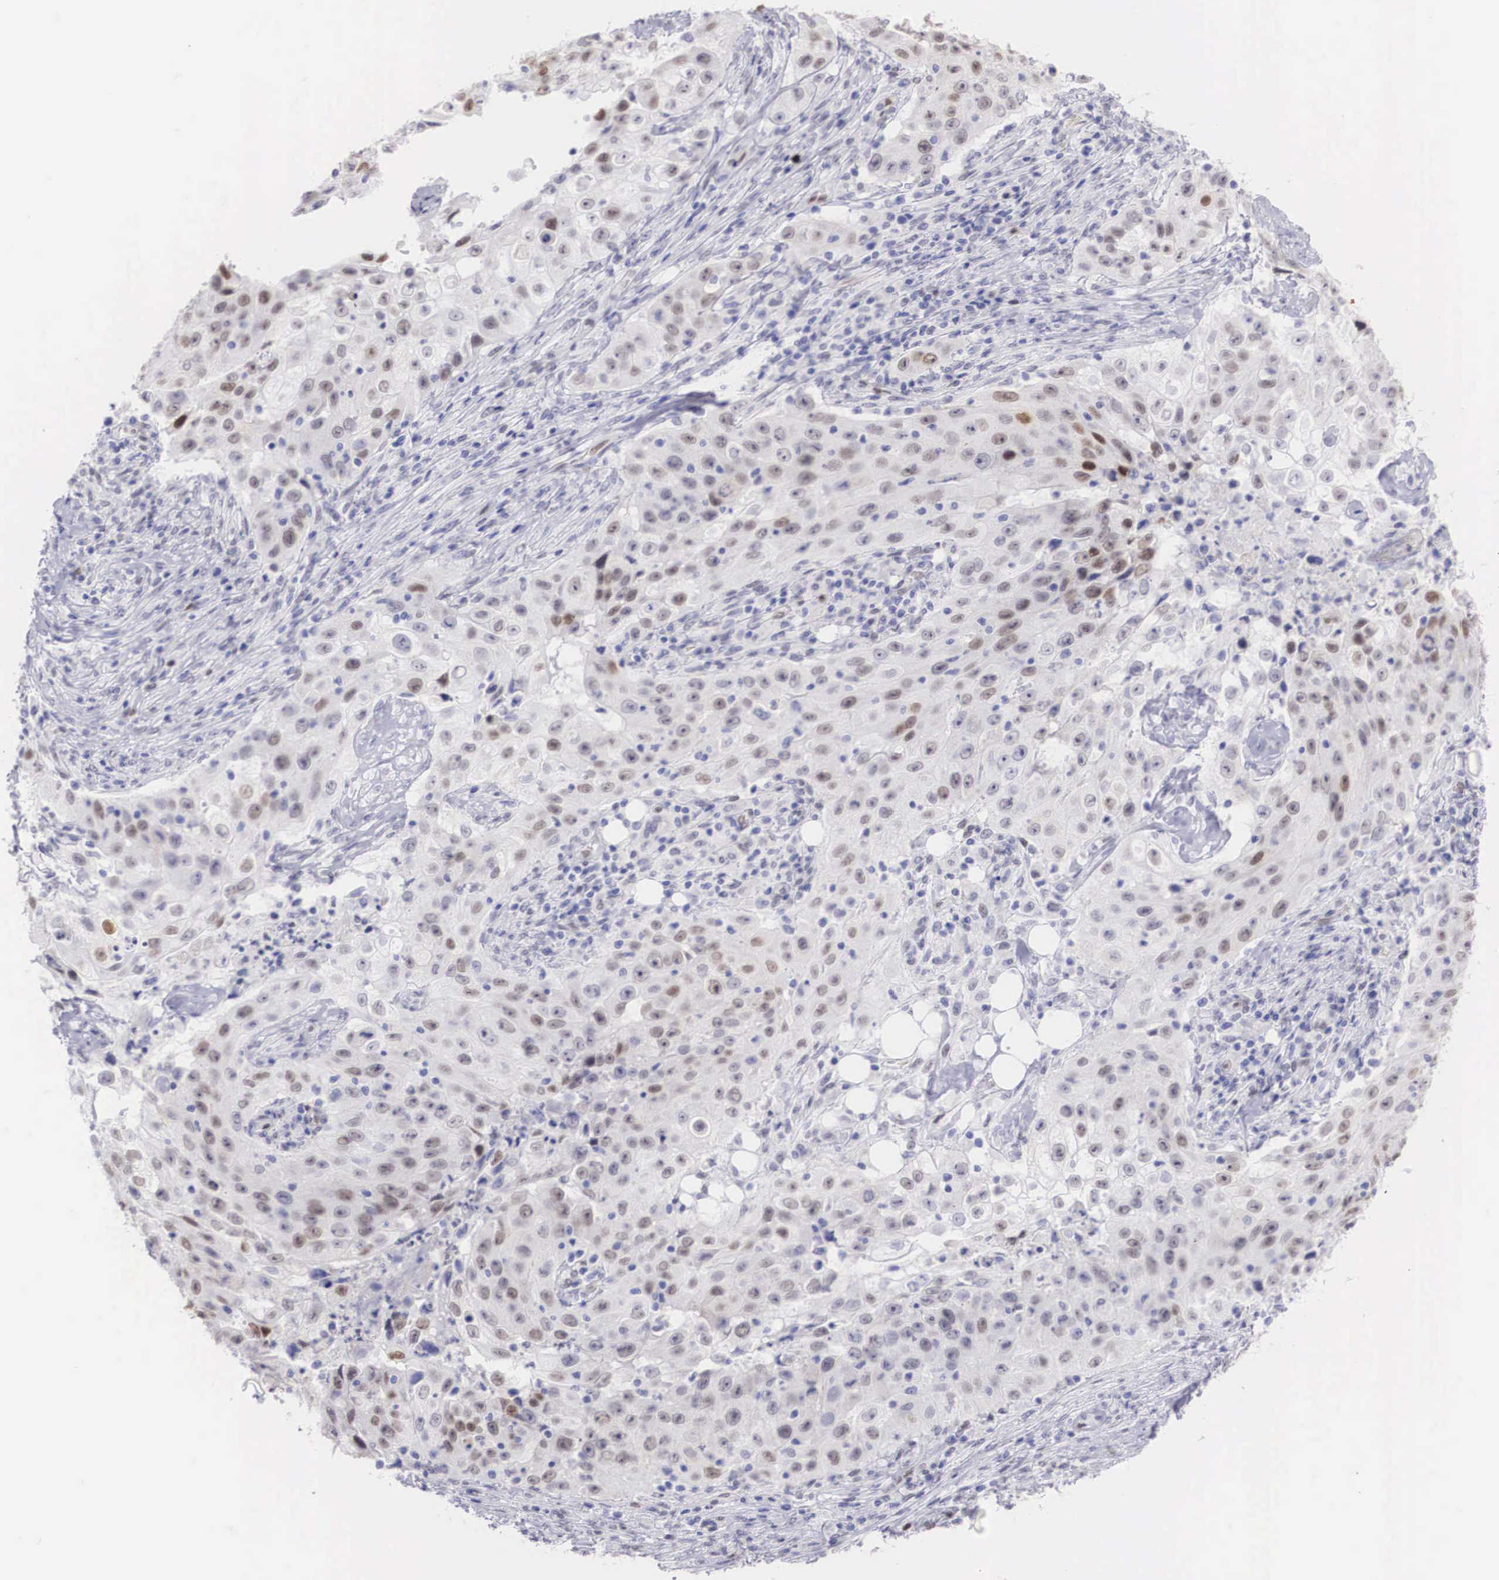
{"staining": {"intensity": "weak", "quantity": "25%-75%", "location": "nuclear"}, "tissue": "lung cancer", "cell_type": "Tumor cells", "image_type": "cancer", "snomed": [{"axis": "morphology", "description": "Squamous cell carcinoma, NOS"}, {"axis": "topography", "description": "Lung"}], "caption": "Brown immunohistochemical staining in squamous cell carcinoma (lung) reveals weak nuclear positivity in about 25%-75% of tumor cells. (IHC, brightfield microscopy, high magnification).", "gene": "HMGN5", "patient": {"sex": "male", "age": 64}}